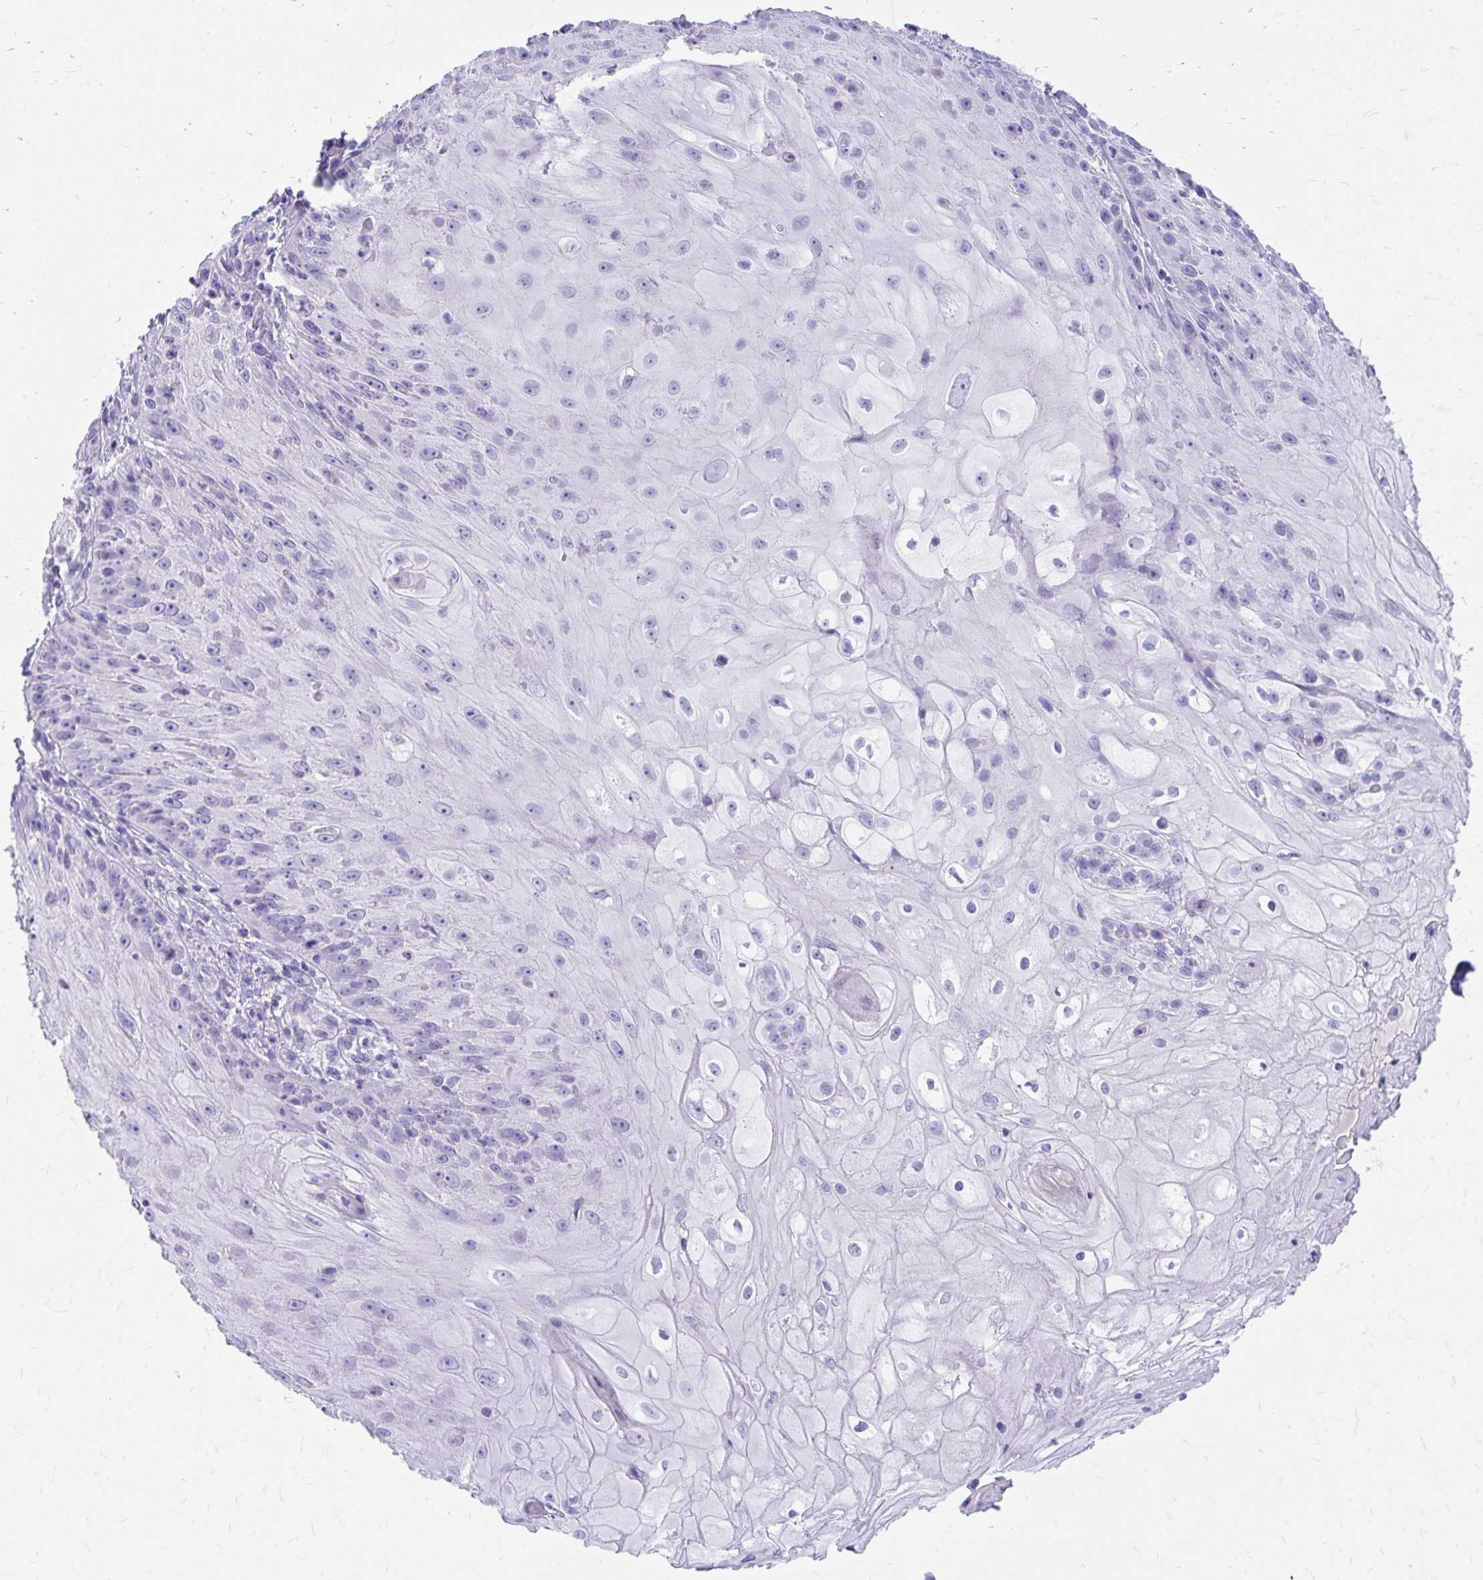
{"staining": {"intensity": "negative", "quantity": "none", "location": "none"}, "tissue": "skin cancer", "cell_type": "Tumor cells", "image_type": "cancer", "snomed": [{"axis": "morphology", "description": "Squamous cell carcinoma, NOS"}, {"axis": "topography", "description": "Skin"}, {"axis": "topography", "description": "Vulva"}], "caption": "This photomicrograph is of skin squamous cell carcinoma stained with immunohistochemistry (IHC) to label a protein in brown with the nuclei are counter-stained blue. There is no positivity in tumor cells. (Brightfield microscopy of DAB immunohistochemistry (IHC) at high magnification).", "gene": "KRIT1", "patient": {"sex": "female", "age": 76}}